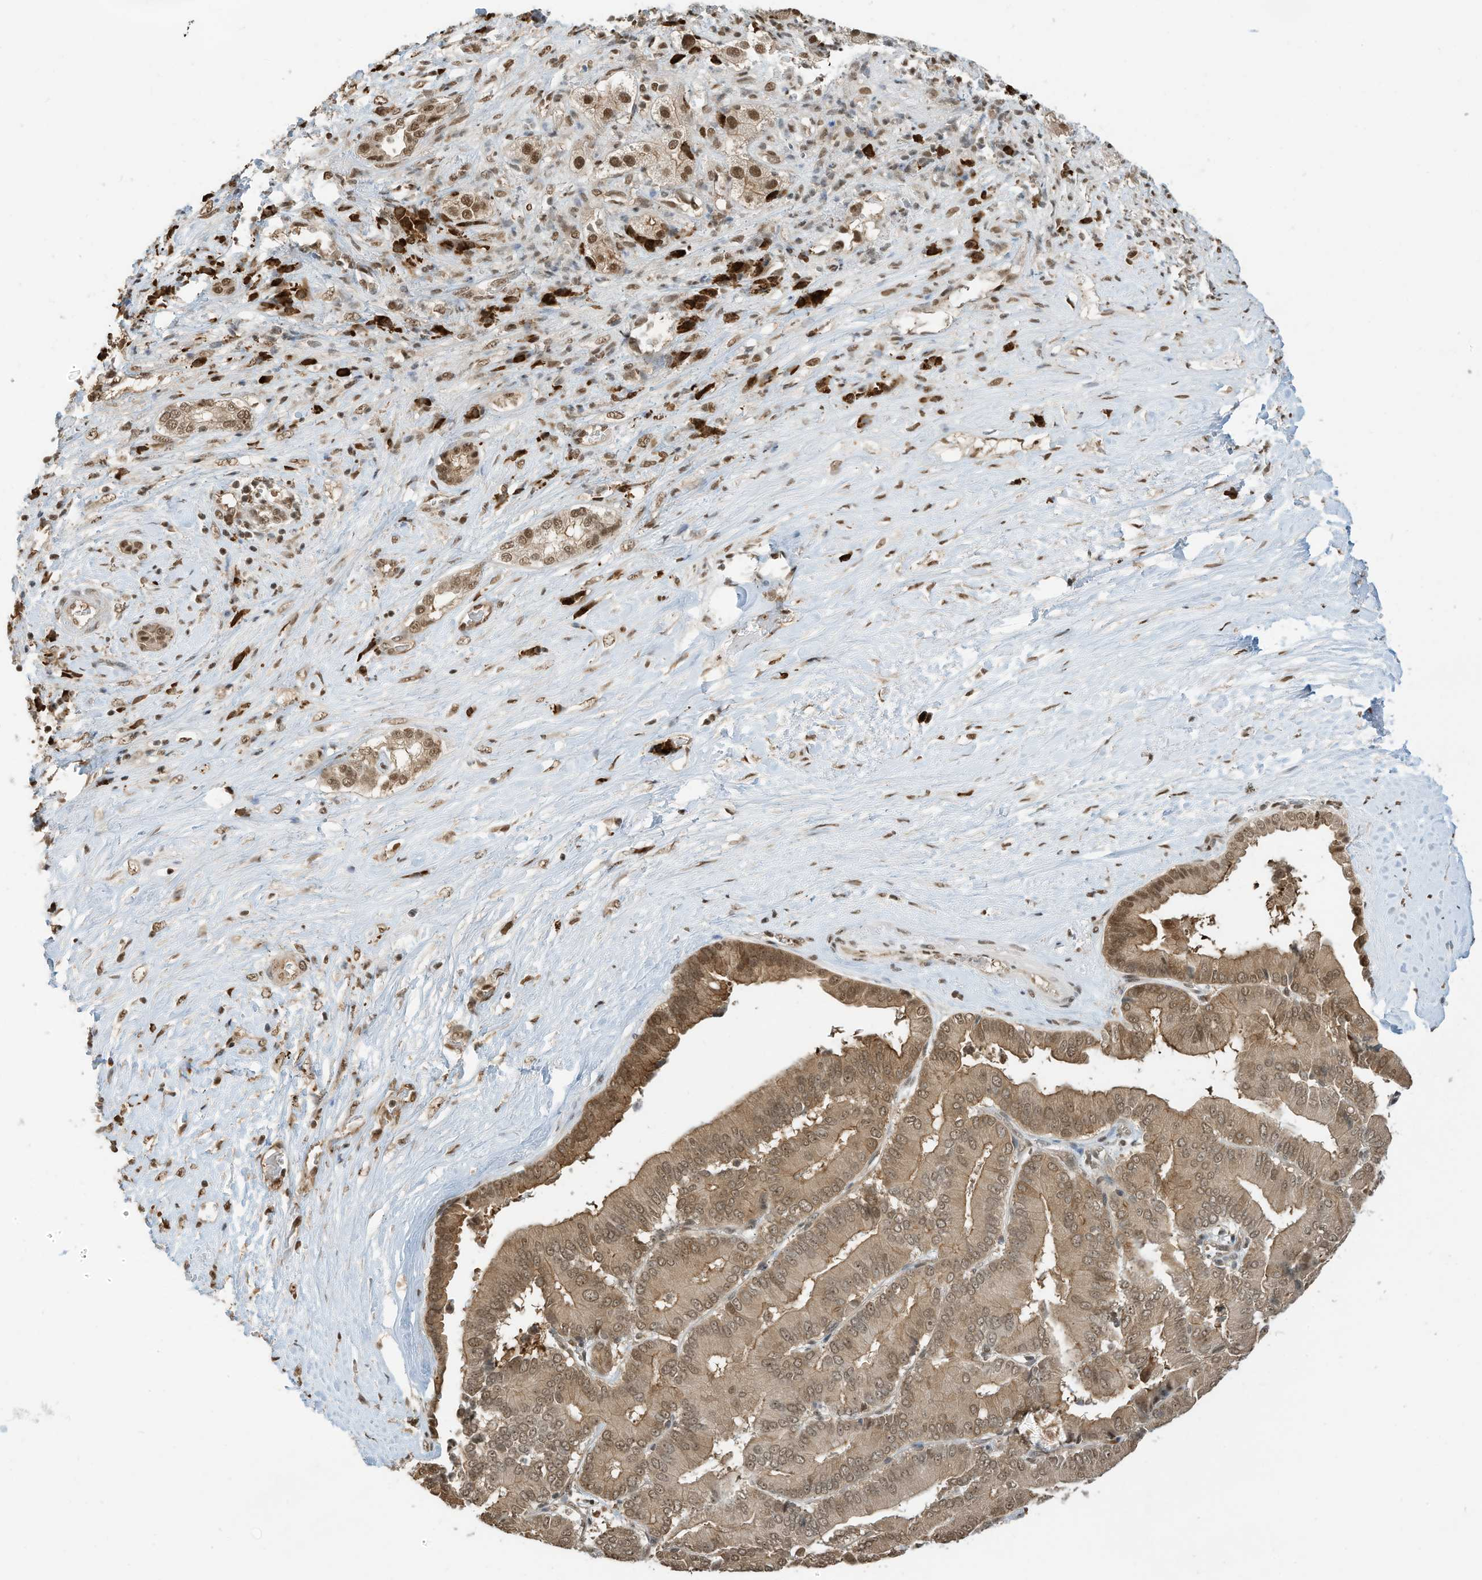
{"staining": {"intensity": "moderate", "quantity": ">75%", "location": "cytoplasmic/membranous,nuclear"}, "tissue": "liver cancer", "cell_type": "Tumor cells", "image_type": "cancer", "snomed": [{"axis": "morphology", "description": "Cholangiocarcinoma"}, {"axis": "topography", "description": "Liver"}], "caption": "This image demonstrates immunohistochemistry staining of human cholangiocarcinoma (liver), with medium moderate cytoplasmic/membranous and nuclear positivity in about >75% of tumor cells.", "gene": "ZNF195", "patient": {"sex": "female", "age": 75}}